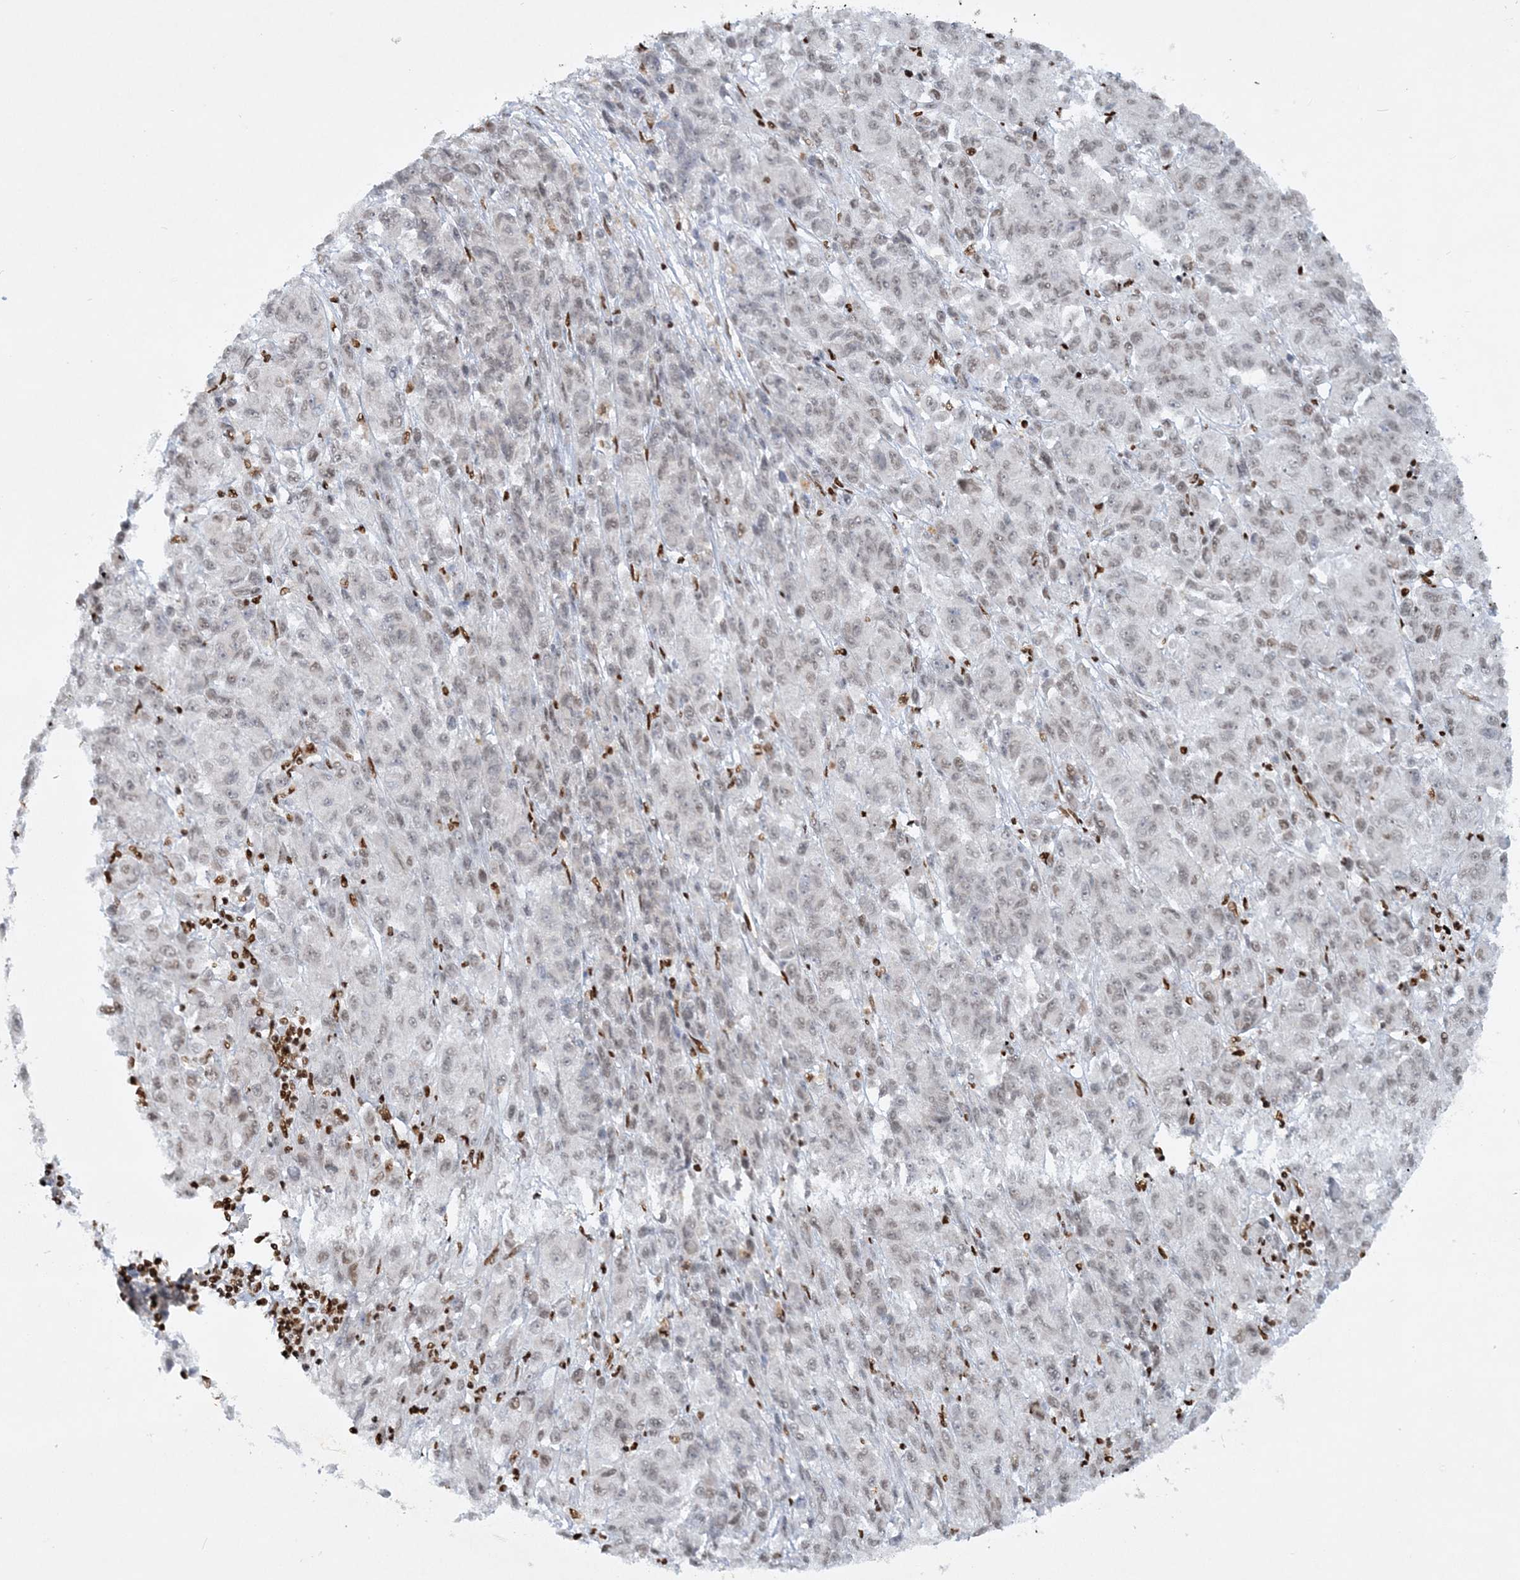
{"staining": {"intensity": "weak", "quantity": "25%-75%", "location": "nuclear"}, "tissue": "melanoma", "cell_type": "Tumor cells", "image_type": "cancer", "snomed": [{"axis": "morphology", "description": "Malignant melanoma, Metastatic site"}, {"axis": "topography", "description": "Lung"}], "caption": "Protein analysis of melanoma tissue displays weak nuclear positivity in approximately 25%-75% of tumor cells. The staining was performed using DAB, with brown indicating positive protein expression. Nuclei are stained blue with hematoxylin.", "gene": "DELE1", "patient": {"sex": "male", "age": 64}}